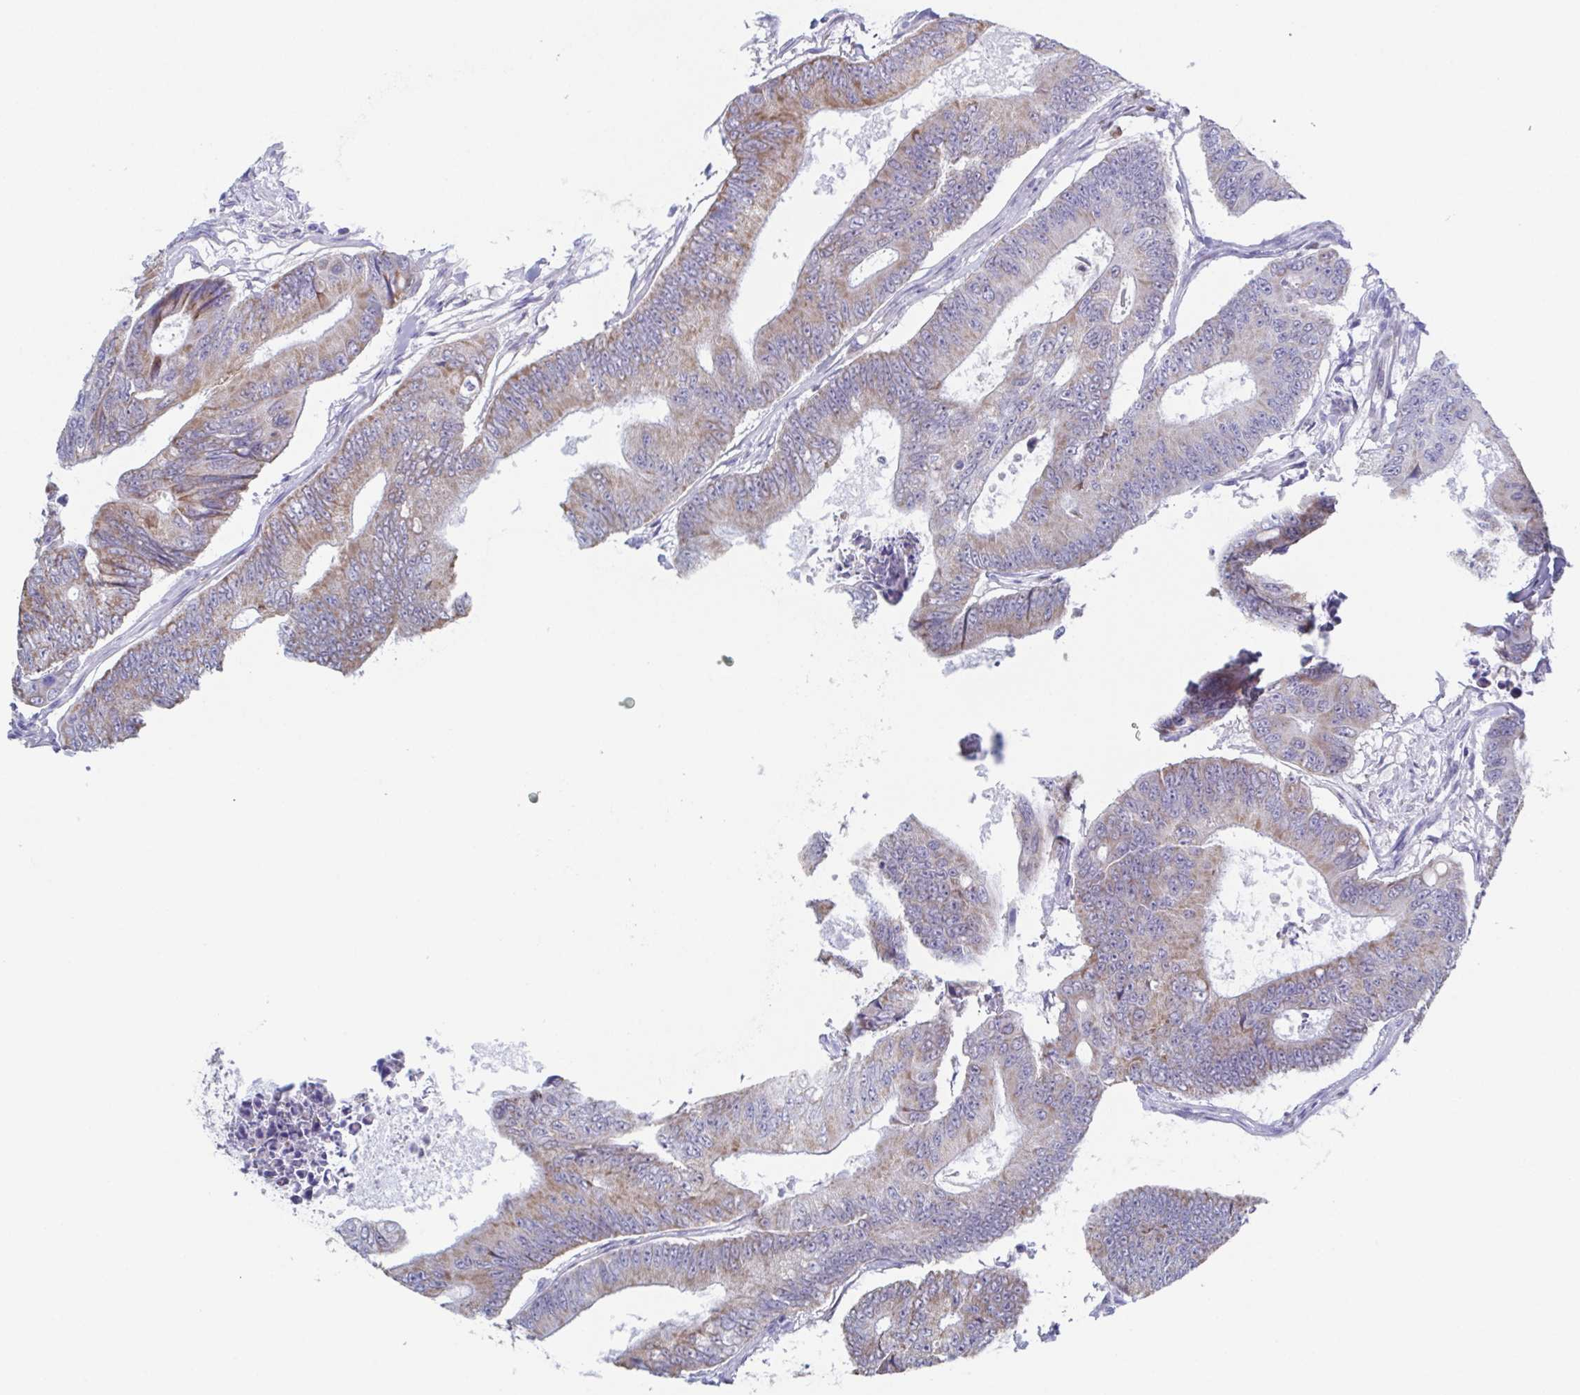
{"staining": {"intensity": "weak", "quantity": "25%-75%", "location": "cytoplasmic/membranous"}, "tissue": "colorectal cancer", "cell_type": "Tumor cells", "image_type": "cancer", "snomed": [{"axis": "morphology", "description": "Adenocarcinoma, NOS"}, {"axis": "topography", "description": "Colon"}], "caption": "Immunohistochemical staining of human colorectal adenocarcinoma demonstrates low levels of weak cytoplasmic/membranous expression in about 25%-75% of tumor cells.", "gene": "PBOV1", "patient": {"sex": "female", "age": 48}}